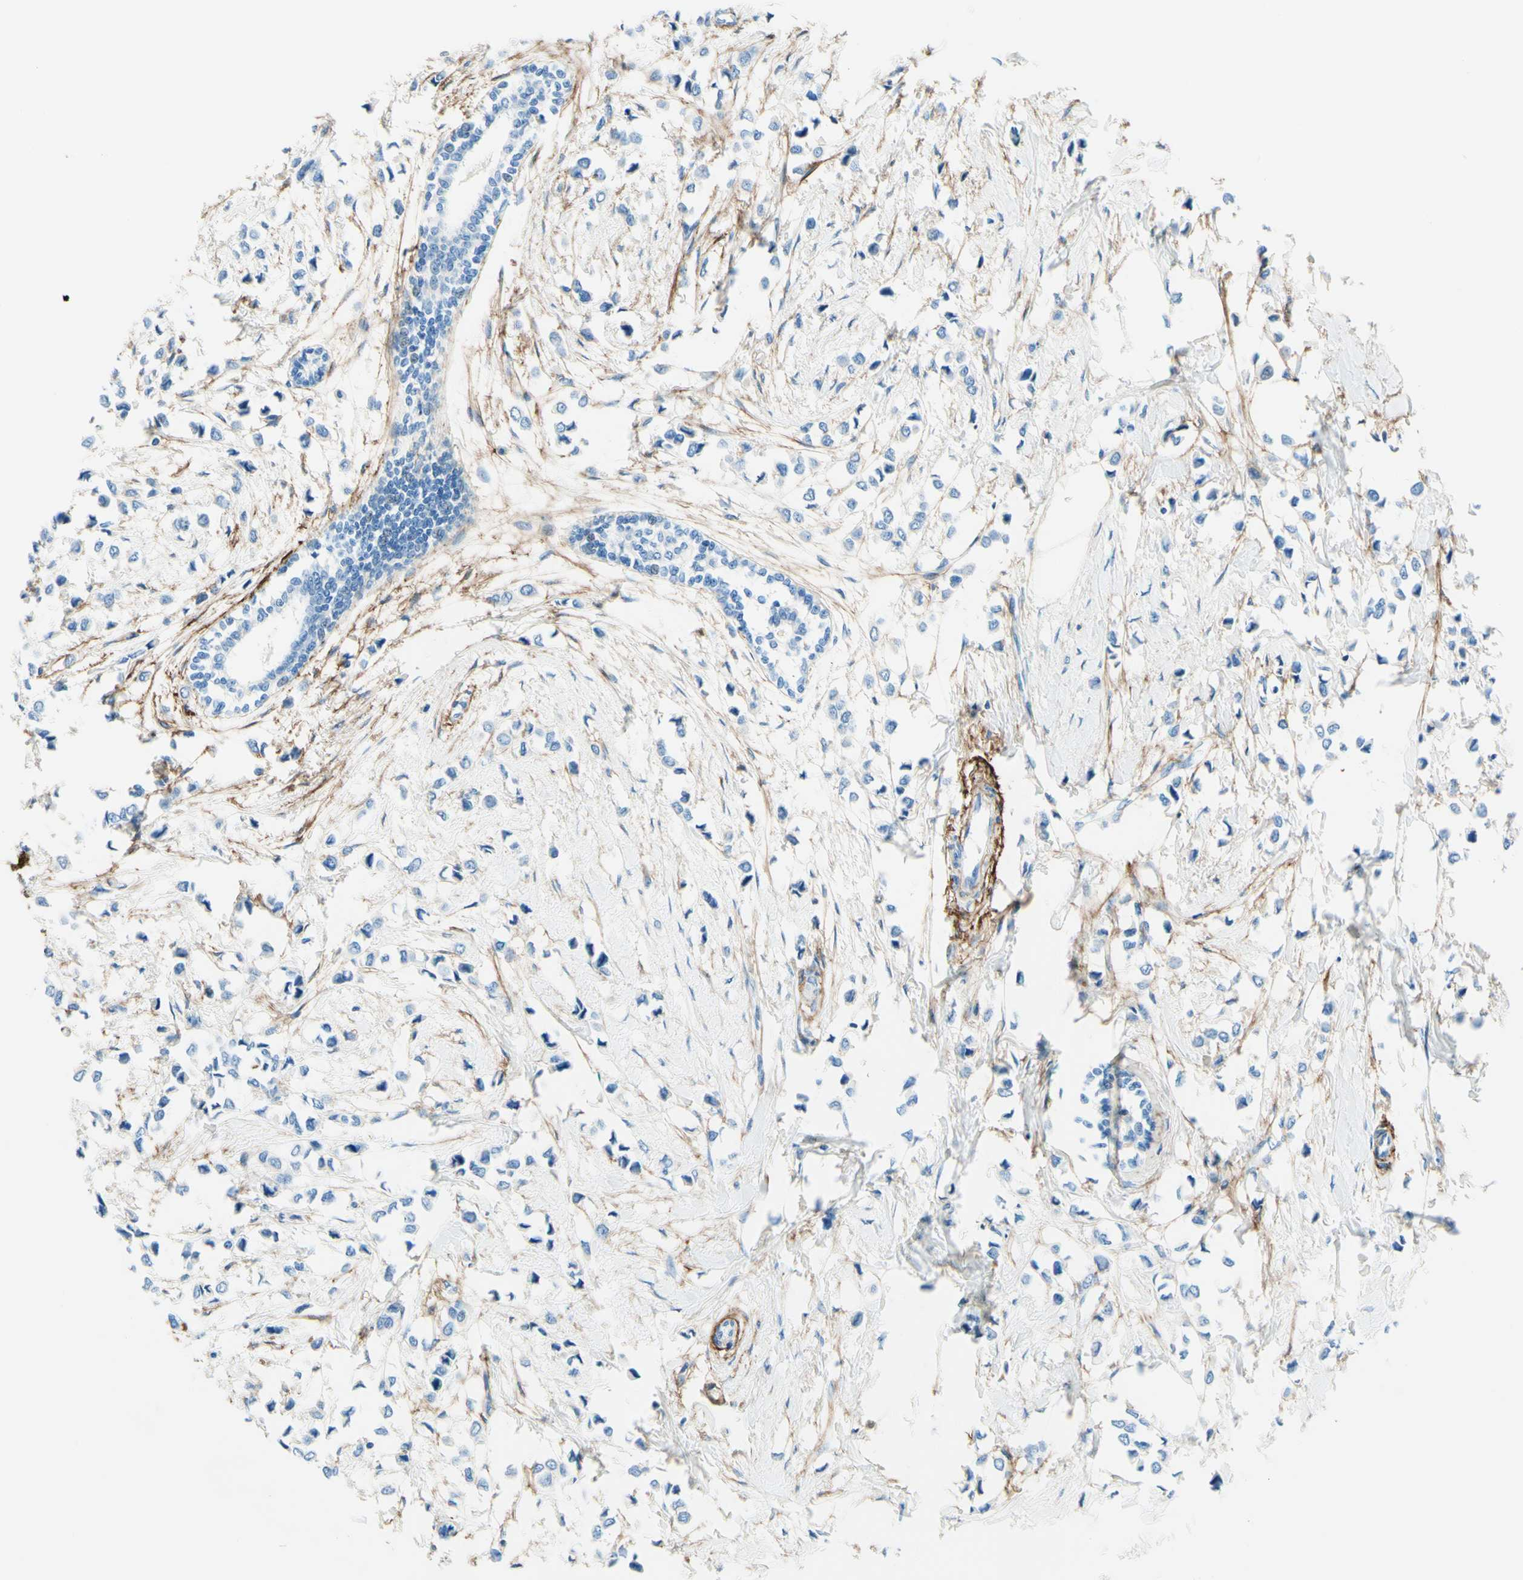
{"staining": {"intensity": "negative", "quantity": "none", "location": "none"}, "tissue": "breast cancer", "cell_type": "Tumor cells", "image_type": "cancer", "snomed": [{"axis": "morphology", "description": "Lobular carcinoma"}, {"axis": "topography", "description": "Breast"}], "caption": "The micrograph reveals no staining of tumor cells in lobular carcinoma (breast).", "gene": "MFAP5", "patient": {"sex": "female", "age": 51}}